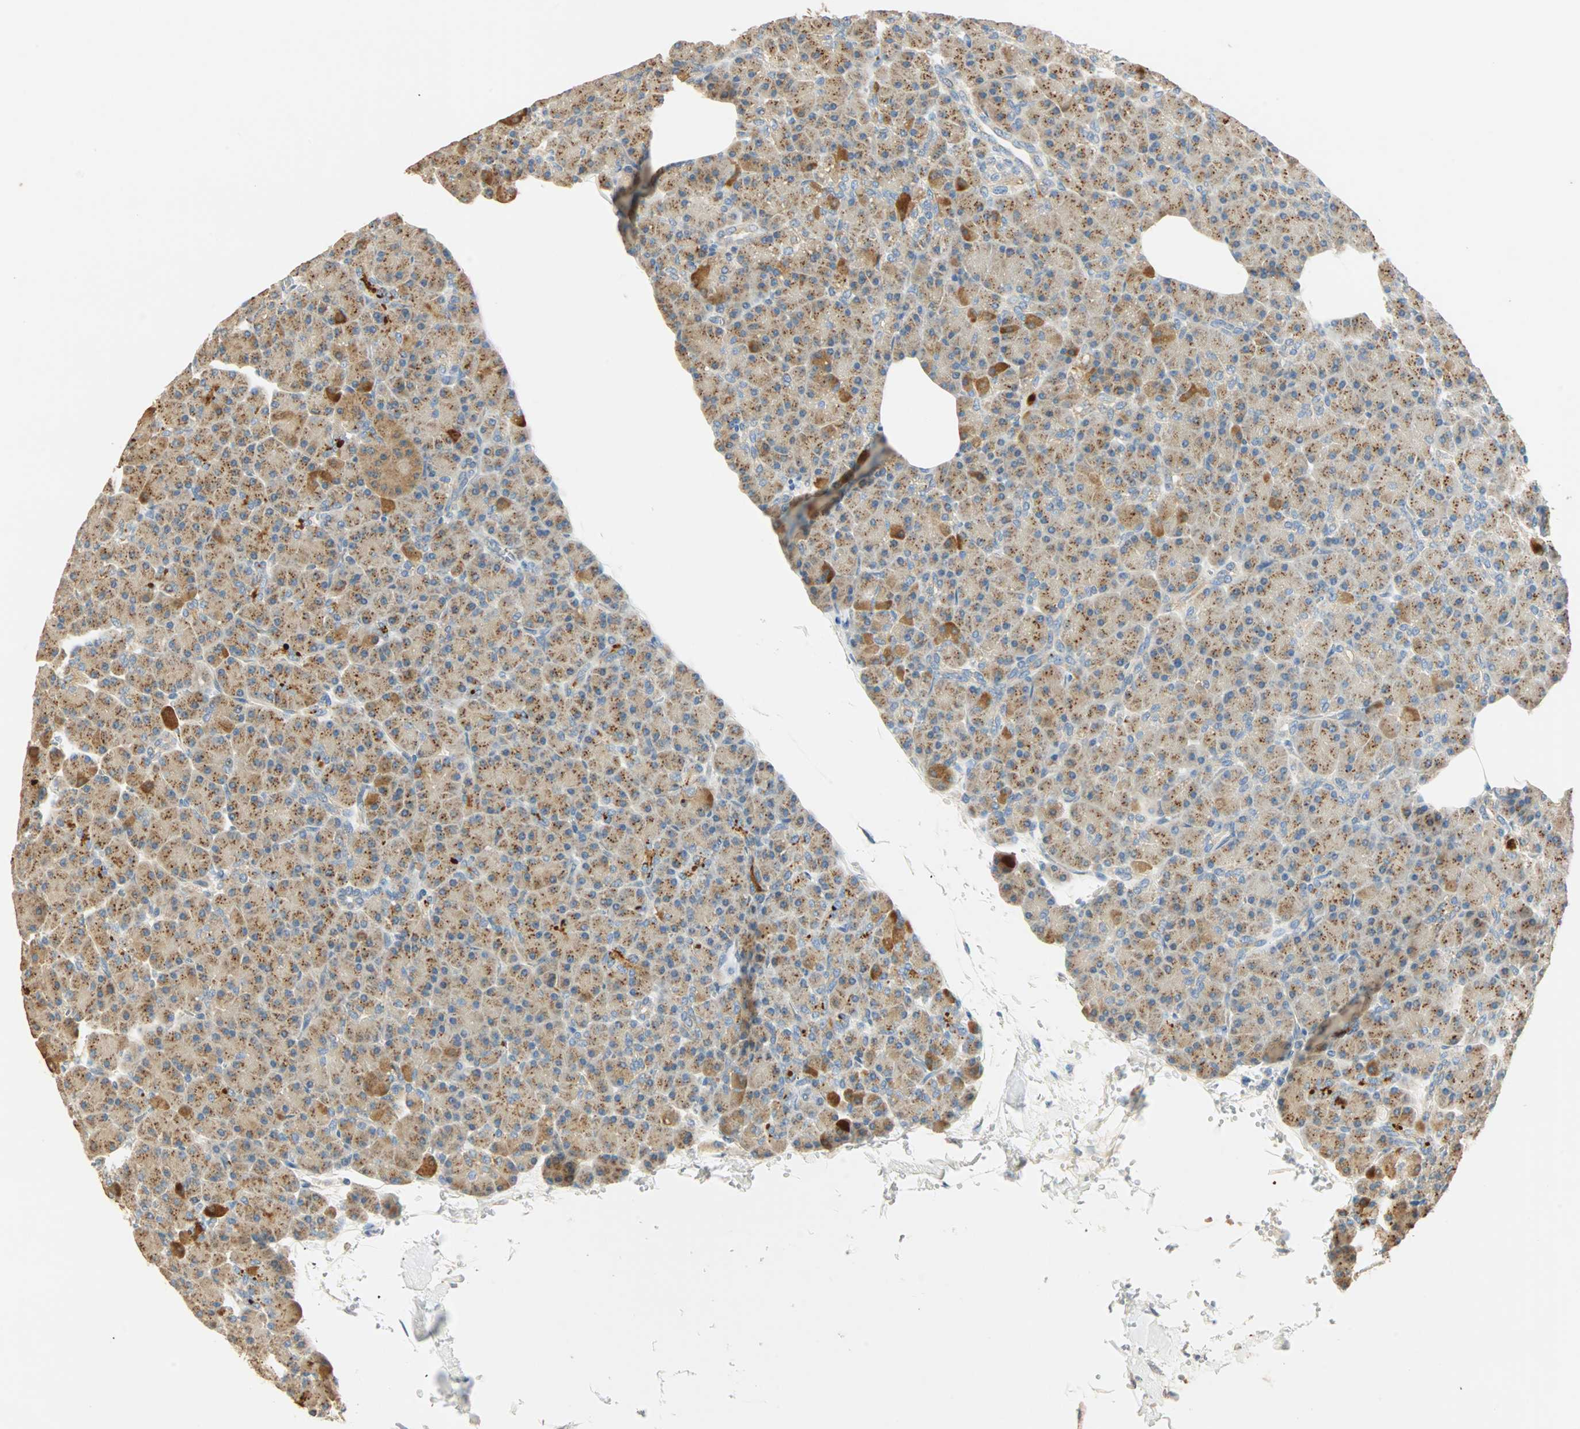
{"staining": {"intensity": "moderate", "quantity": "25%-75%", "location": "cytoplasmic/membranous"}, "tissue": "pancreas", "cell_type": "Exocrine glandular cells", "image_type": "normal", "snomed": [{"axis": "morphology", "description": "Normal tissue, NOS"}, {"axis": "topography", "description": "Pancreas"}], "caption": "Immunohistochemical staining of normal human pancreas exhibits moderate cytoplasmic/membranous protein staining in about 25%-75% of exocrine glandular cells.", "gene": "RAD18", "patient": {"sex": "female", "age": 43}}